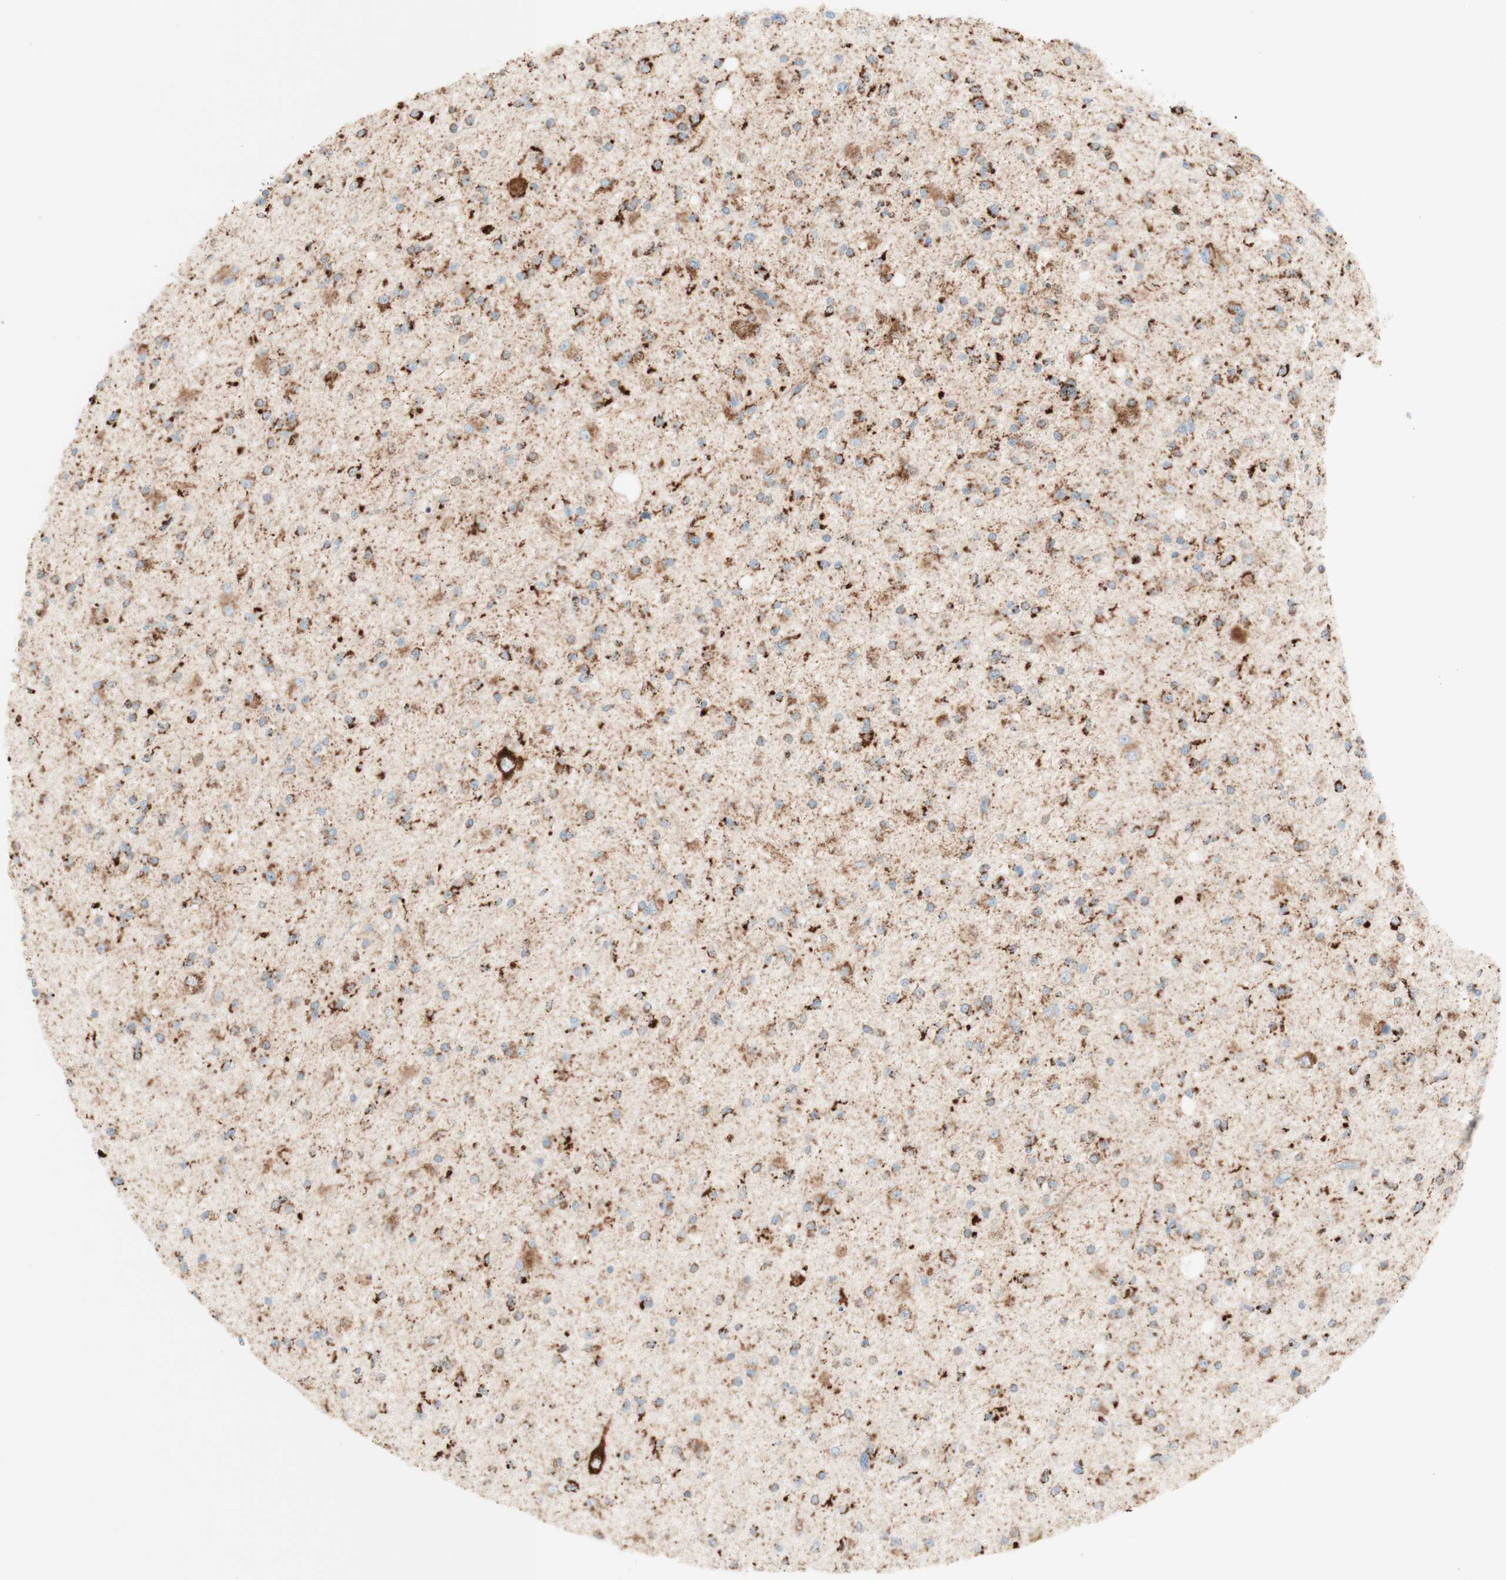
{"staining": {"intensity": "moderate", "quantity": ">75%", "location": "cytoplasmic/membranous"}, "tissue": "glioma", "cell_type": "Tumor cells", "image_type": "cancer", "snomed": [{"axis": "morphology", "description": "Glioma, malignant, High grade"}, {"axis": "topography", "description": "Brain"}], "caption": "Immunohistochemistry staining of malignant glioma (high-grade), which displays medium levels of moderate cytoplasmic/membranous expression in about >75% of tumor cells indicating moderate cytoplasmic/membranous protein positivity. The staining was performed using DAB (3,3'-diaminobenzidine) (brown) for protein detection and nuclei were counterstained in hematoxylin (blue).", "gene": "TOMM20", "patient": {"sex": "male", "age": 33}}